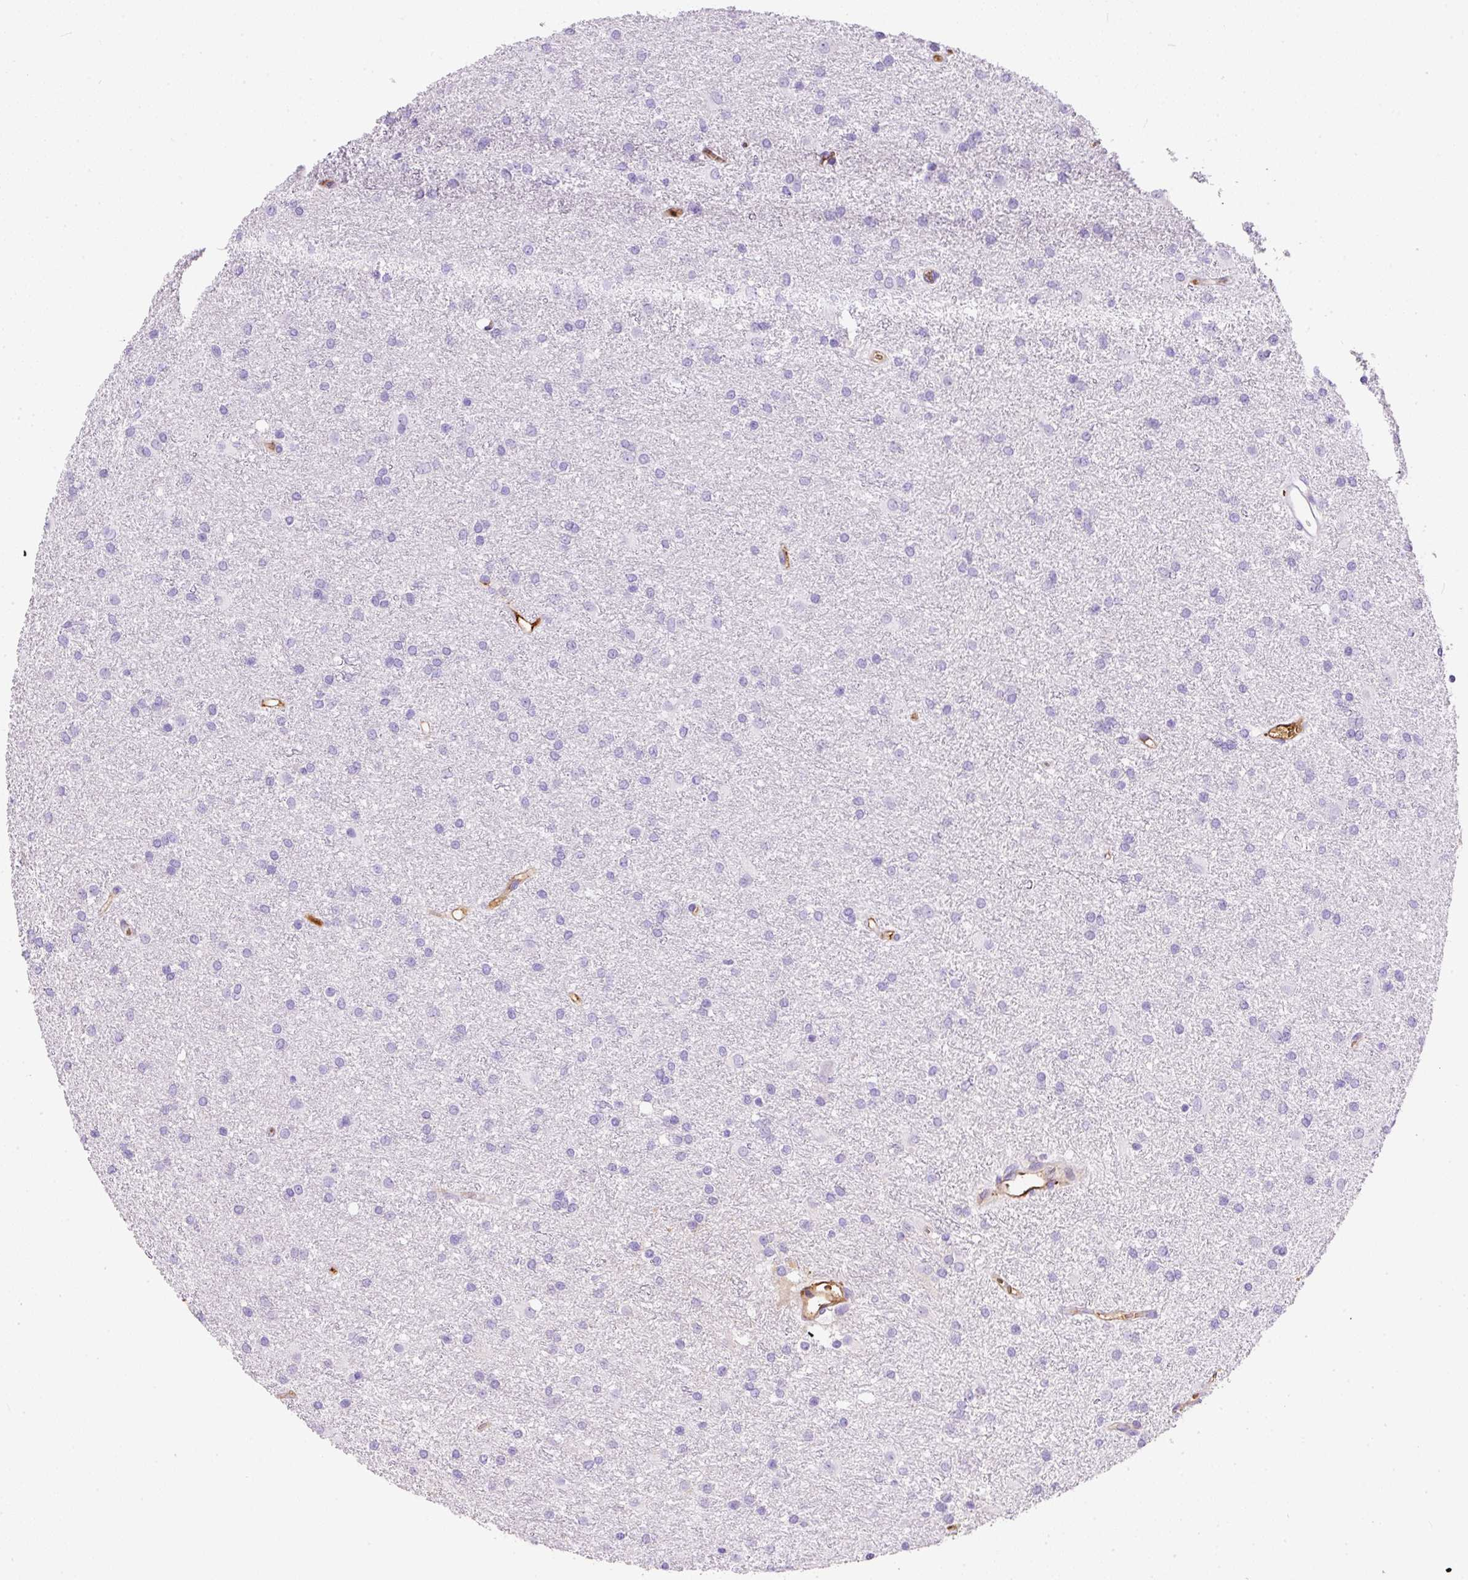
{"staining": {"intensity": "negative", "quantity": "none", "location": "none"}, "tissue": "glioma", "cell_type": "Tumor cells", "image_type": "cancer", "snomed": [{"axis": "morphology", "description": "Glioma, malignant, High grade"}, {"axis": "topography", "description": "Brain"}], "caption": "High magnification brightfield microscopy of malignant glioma (high-grade) stained with DAB (brown) and counterstained with hematoxylin (blue): tumor cells show no significant expression. (DAB IHC, high magnification).", "gene": "APCS", "patient": {"sex": "female", "age": 50}}